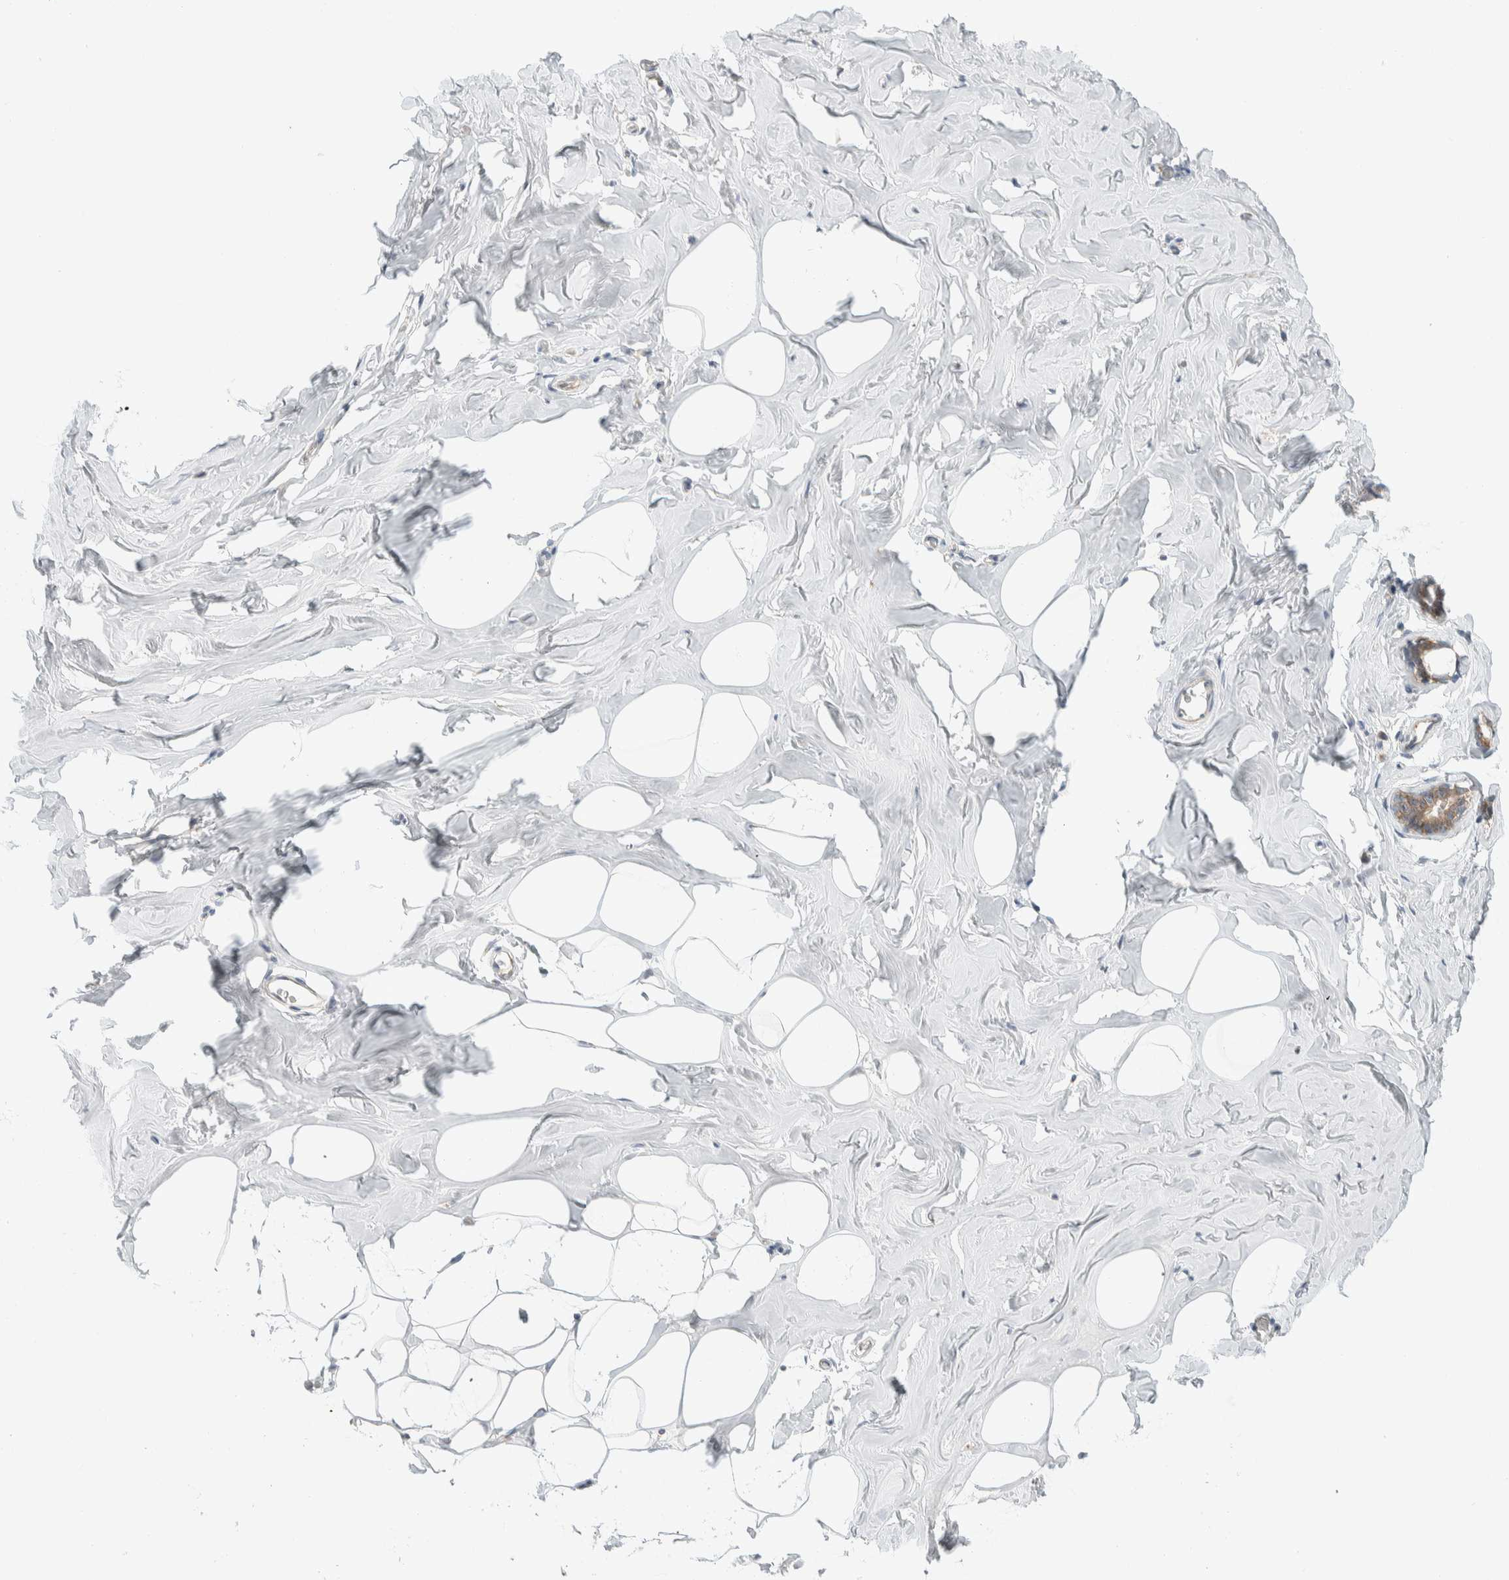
{"staining": {"intensity": "negative", "quantity": "none", "location": "none"}, "tissue": "adipose tissue", "cell_type": "Adipocytes", "image_type": "normal", "snomed": [{"axis": "morphology", "description": "Normal tissue, NOS"}, {"axis": "morphology", "description": "Fibrosis, NOS"}, {"axis": "topography", "description": "Breast"}, {"axis": "topography", "description": "Adipose tissue"}], "caption": "Immunohistochemical staining of normal adipose tissue exhibits no significant expression in adipocytes.", "gene": "TMEM184B", "patient": {"sex": "female", "age": 39}}